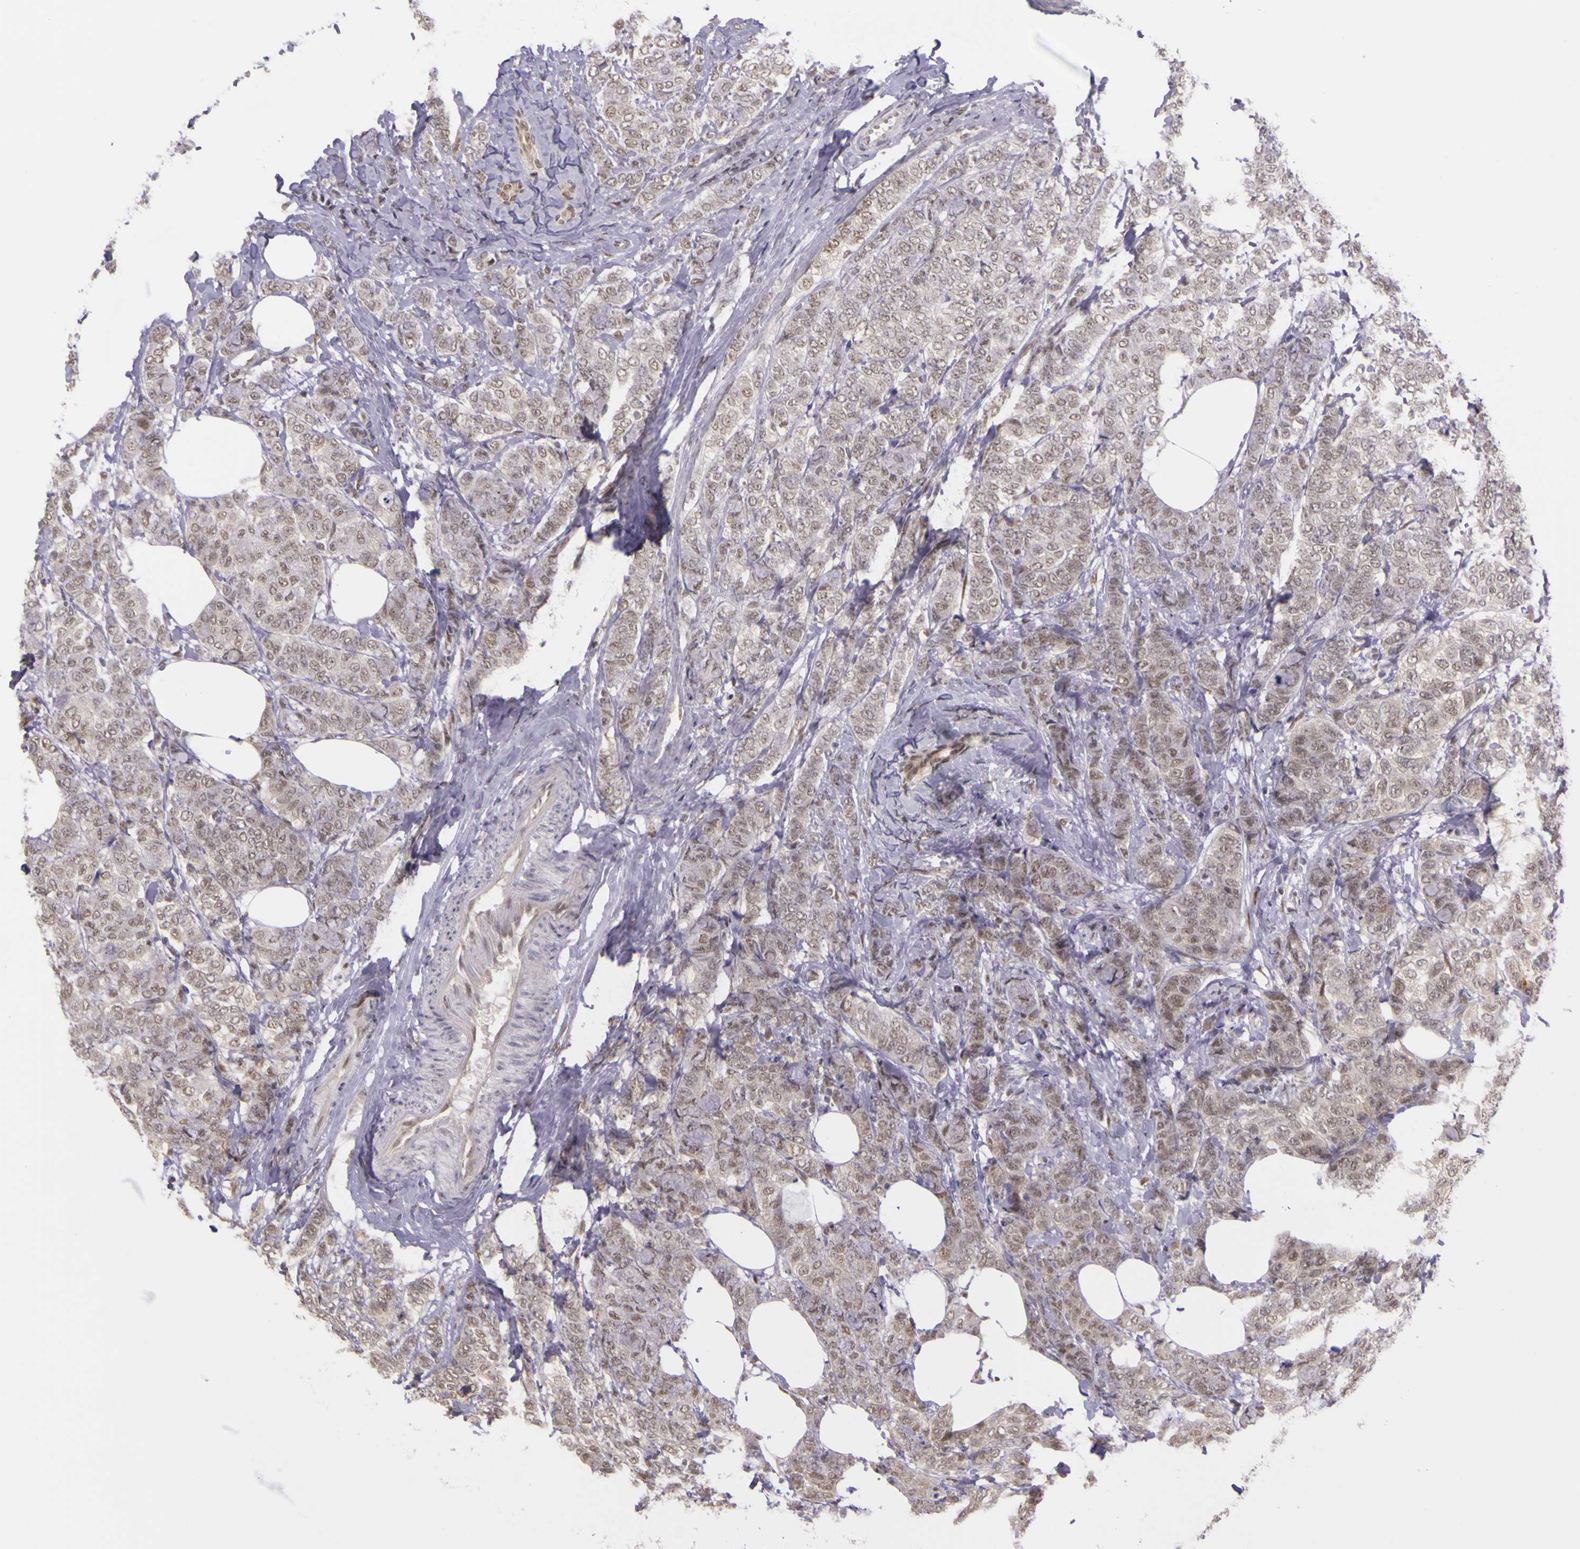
{"staining": {"intensity": "weak", "quantity": ">75%", "location": "cytoplasmic/membranous,nuclear"}, "tissue": "breast cancer", "cell_type": "Tumor cells", "image_type": "cancer", "snomed": [{"axis": "morphology", "description": "Lobular carcinoma"}, {"axis": "topography", "description": "Breast"}], "caption": "Immunohistochemical staining of breast lobular carcinoma reveals weak cytoplasmic/membranous and nuclear protein positivity in about >75% of tumor cells.", "gene": "WDR13", "patient": {"sex": "female", "age": 60}}